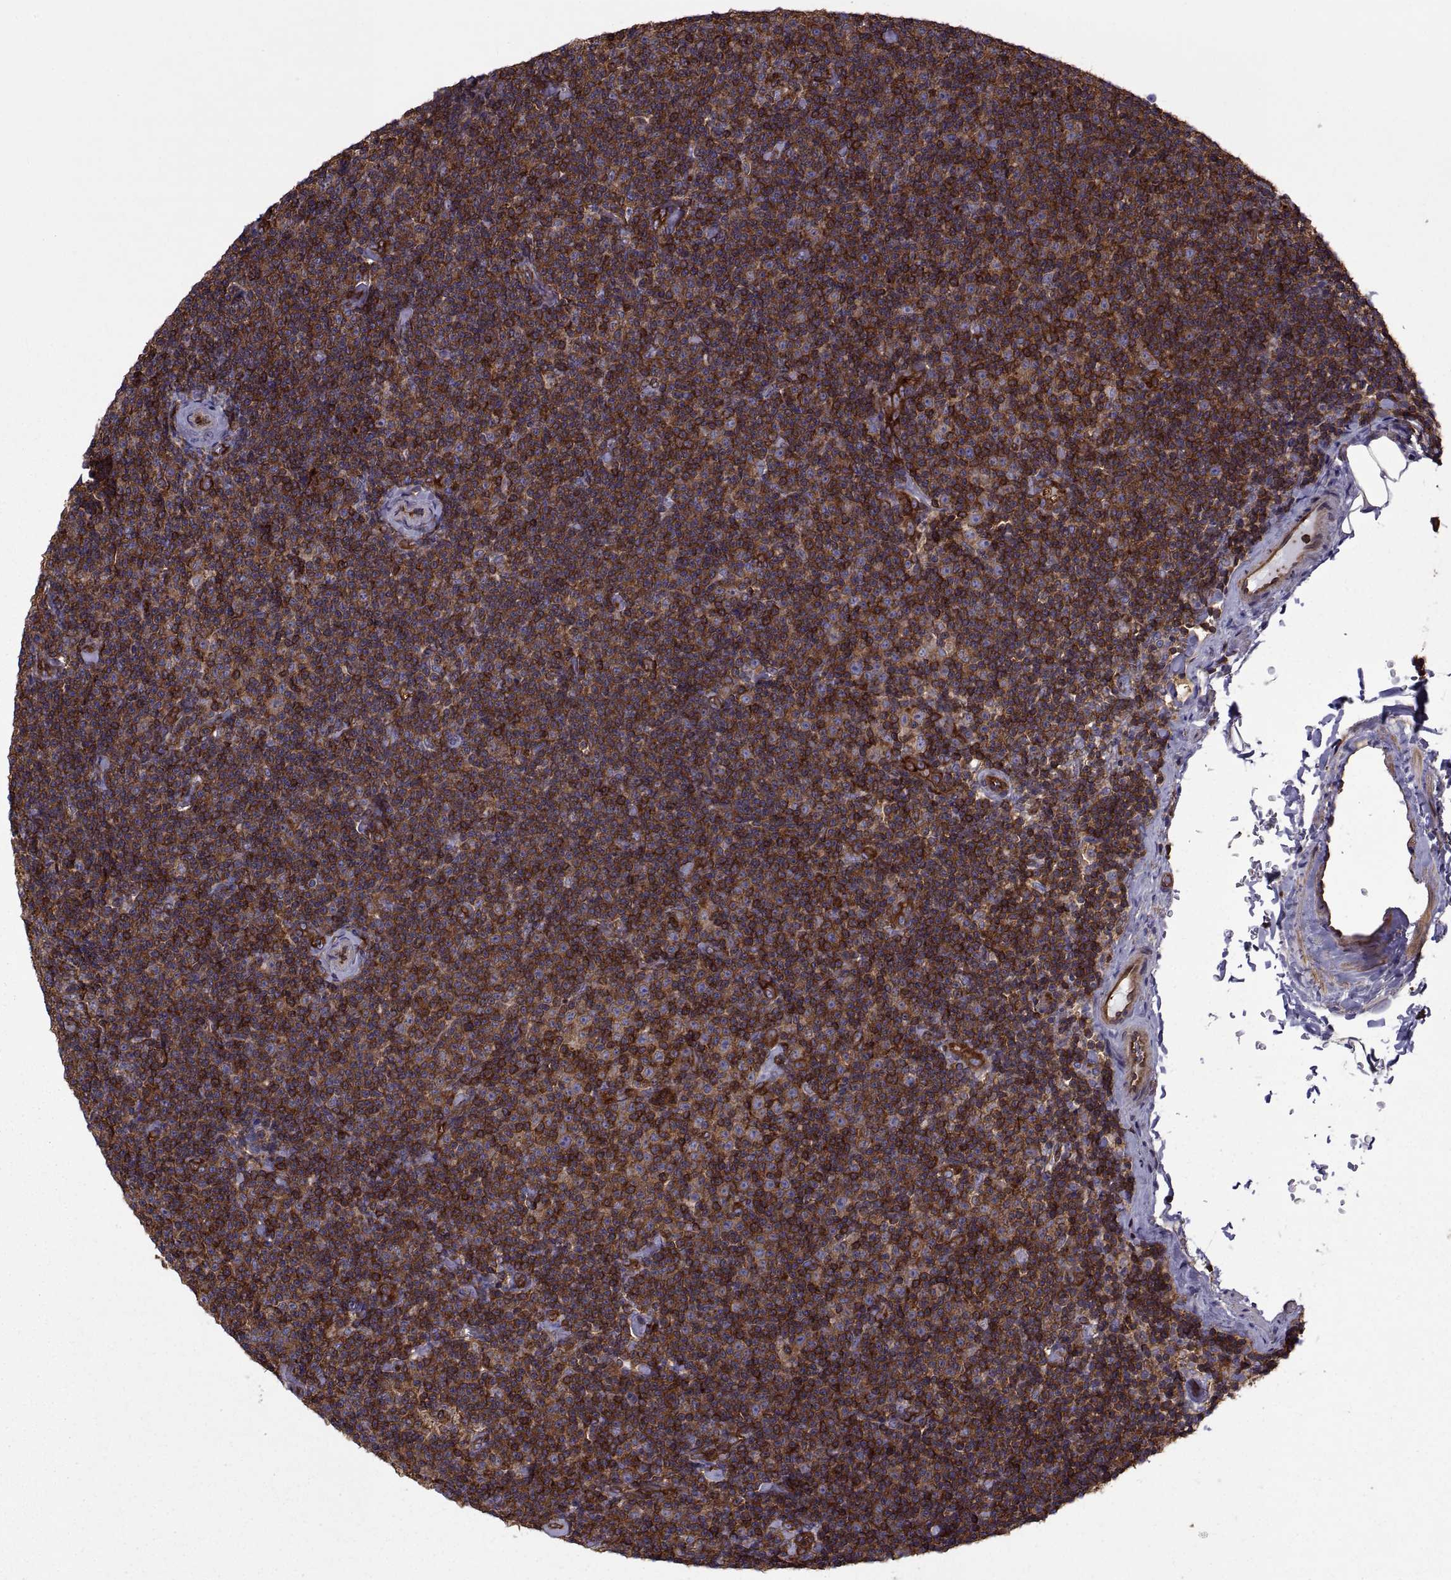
{"staining": {"intensity": "strong", "quantity": ">75%", "location": "cytoplasmic/membranous"}, "tissue": "lymphoma", "cell_type": "Tumor cells", "image_type": "cancer", "snomed": [{"axis": "morphology", "description": "Malignant lymphoma, non-Hodgkin's type, Low grade"}, {"axis": "topography", "description": "Lymph node"}], "caption": "Tumor cells display high levels of strong cytoplasmic/membranous expression in about >75% of cells in human low-grade malignant lymphoma, non-Hodgkin's type.", "gene": "MYH9", "patient": {"sex": "male", "age": 81}}